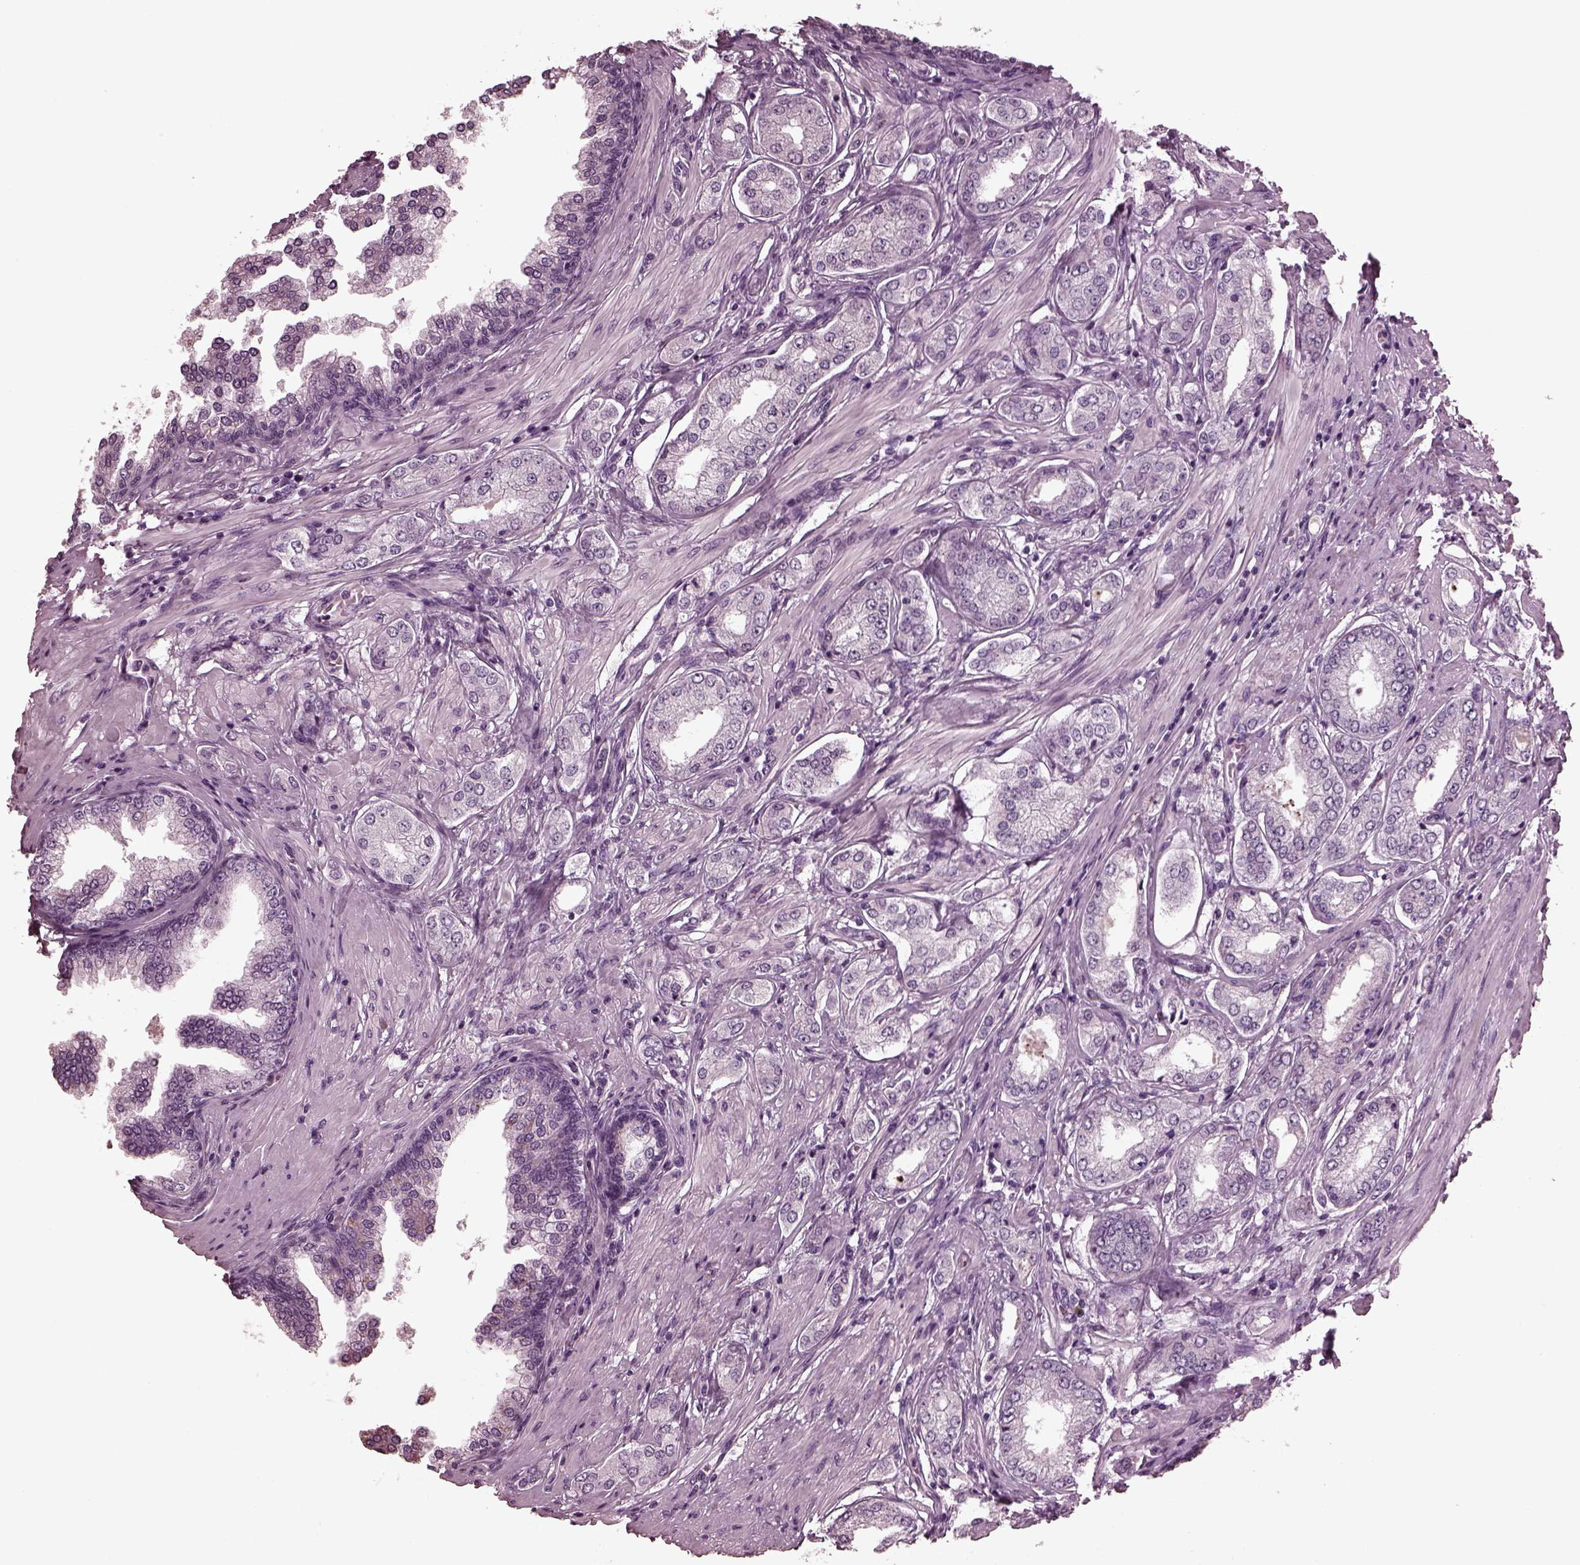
{"staining": {"intensity": "negative", "quantity": "none", "location": "none"}, "tissue": "prostate cancer", "cell_type": "Tumor cells", "image_type": "cancer", "snomed": [{"axis": "morphology", "description": "Adenocarcinoma, NOS"}, {"axis": "topography", "description": "Prostate"}], "caption": "The micrograph reveals no significant staining in tumor cells of prostate cancer (adenocarcinoma). (DAB (3,3'-diaminobenzidine) immunohistochemistry (IHC) with hematoxylin counter stain).", "gene": "MIB2", "patient": {"sex": "male", "age": 63}}